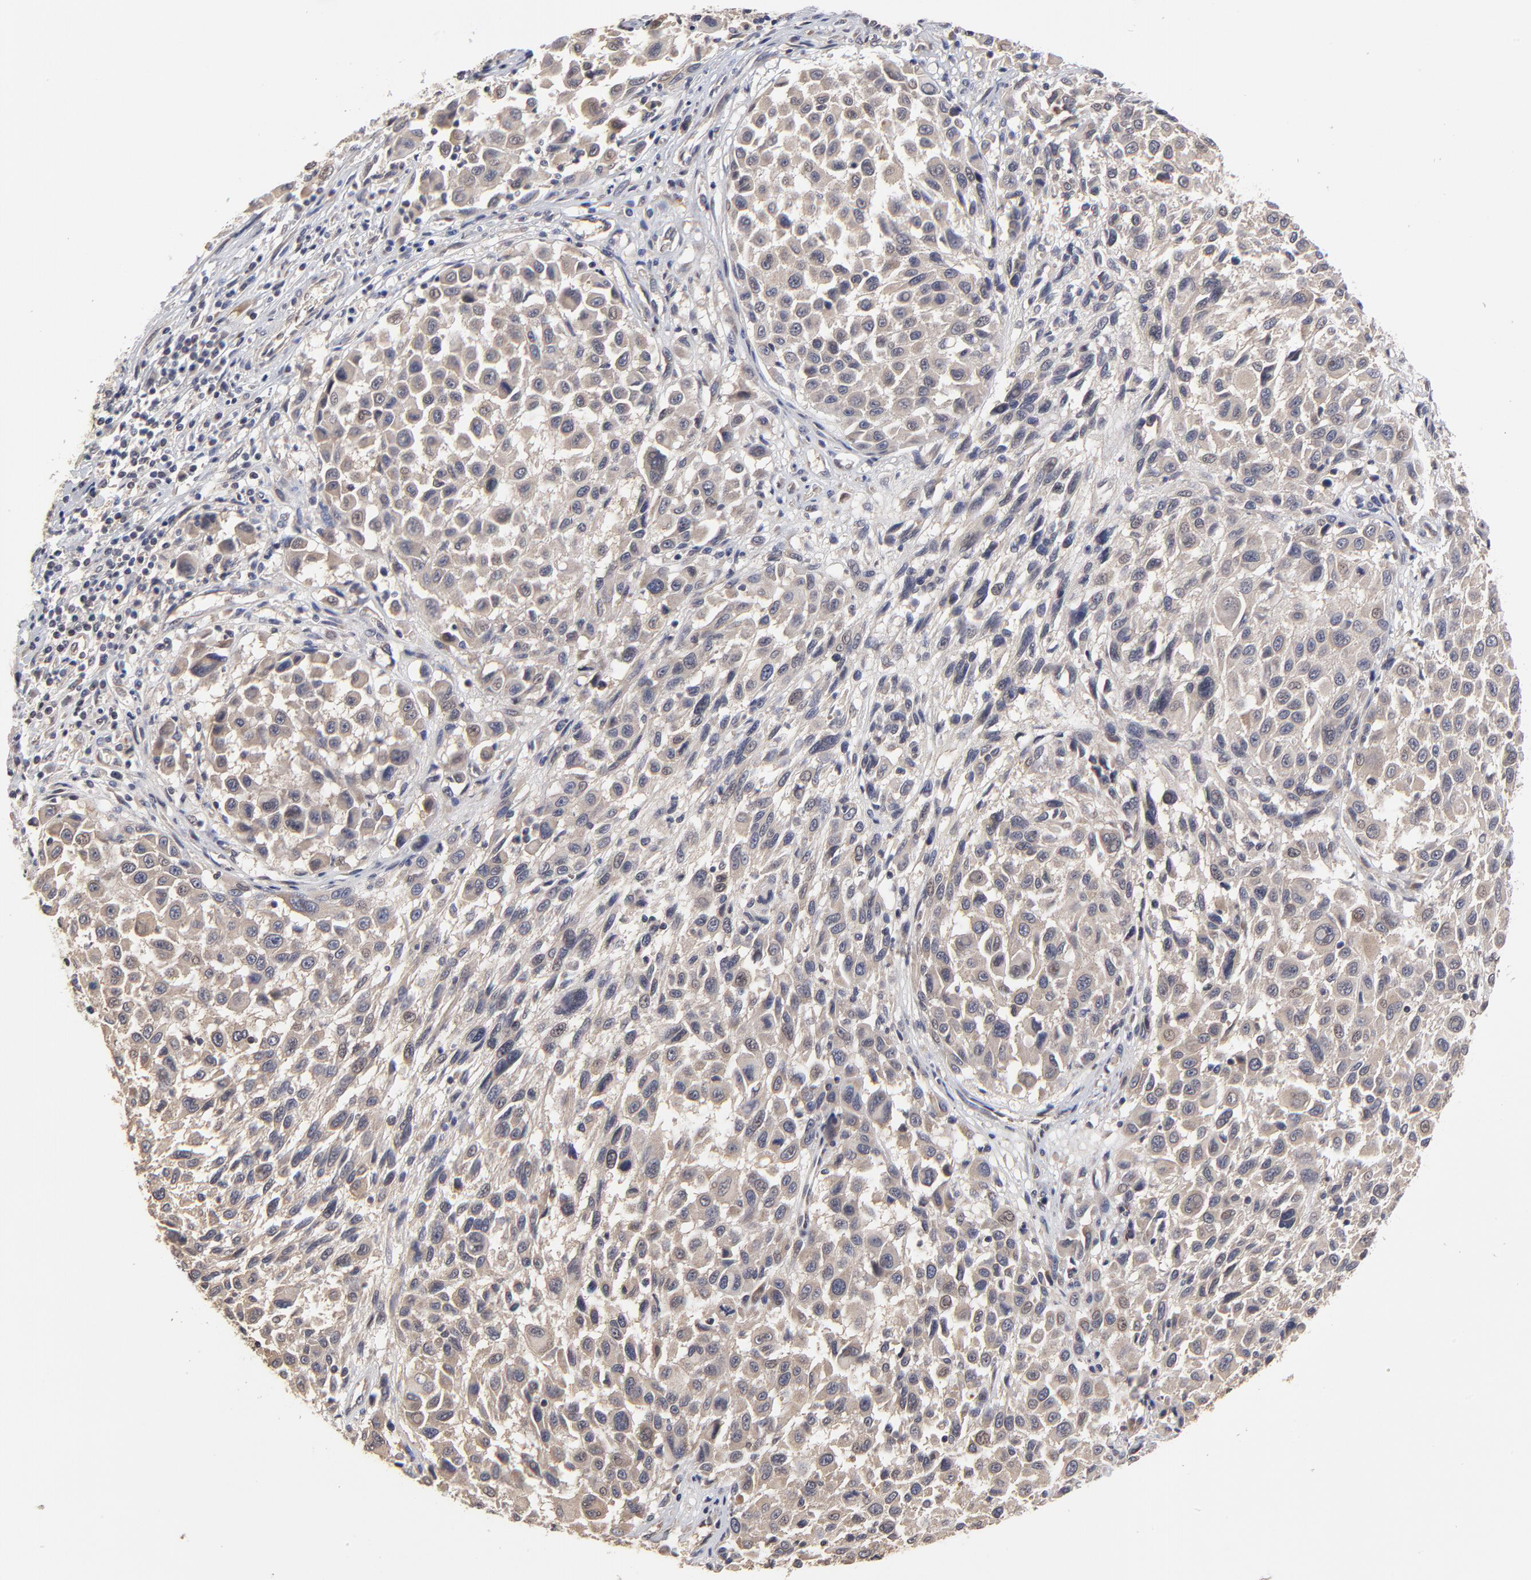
{"staining": {"intensity": "weak", "quantity": ">75%", "location": "cytoplasmic/membranous"}, "tissue": "melanoma", "cell_type": "Tumor cells", "image_type": "cancer", "snomed": [{"axis": "morphology", "description": "Malignant melanoma, Metastatic site"}, {"axis": "topography", "description": "Lymph node"}], "caption": "Malignant melanoma (metastatic site) stained with a brown dye displays weak cytoplasmic/membranous positive positivity in approximately >75% of tumor cells.", "gene": "ZNF157", "patient": {"sex": "male", "age": 61}}